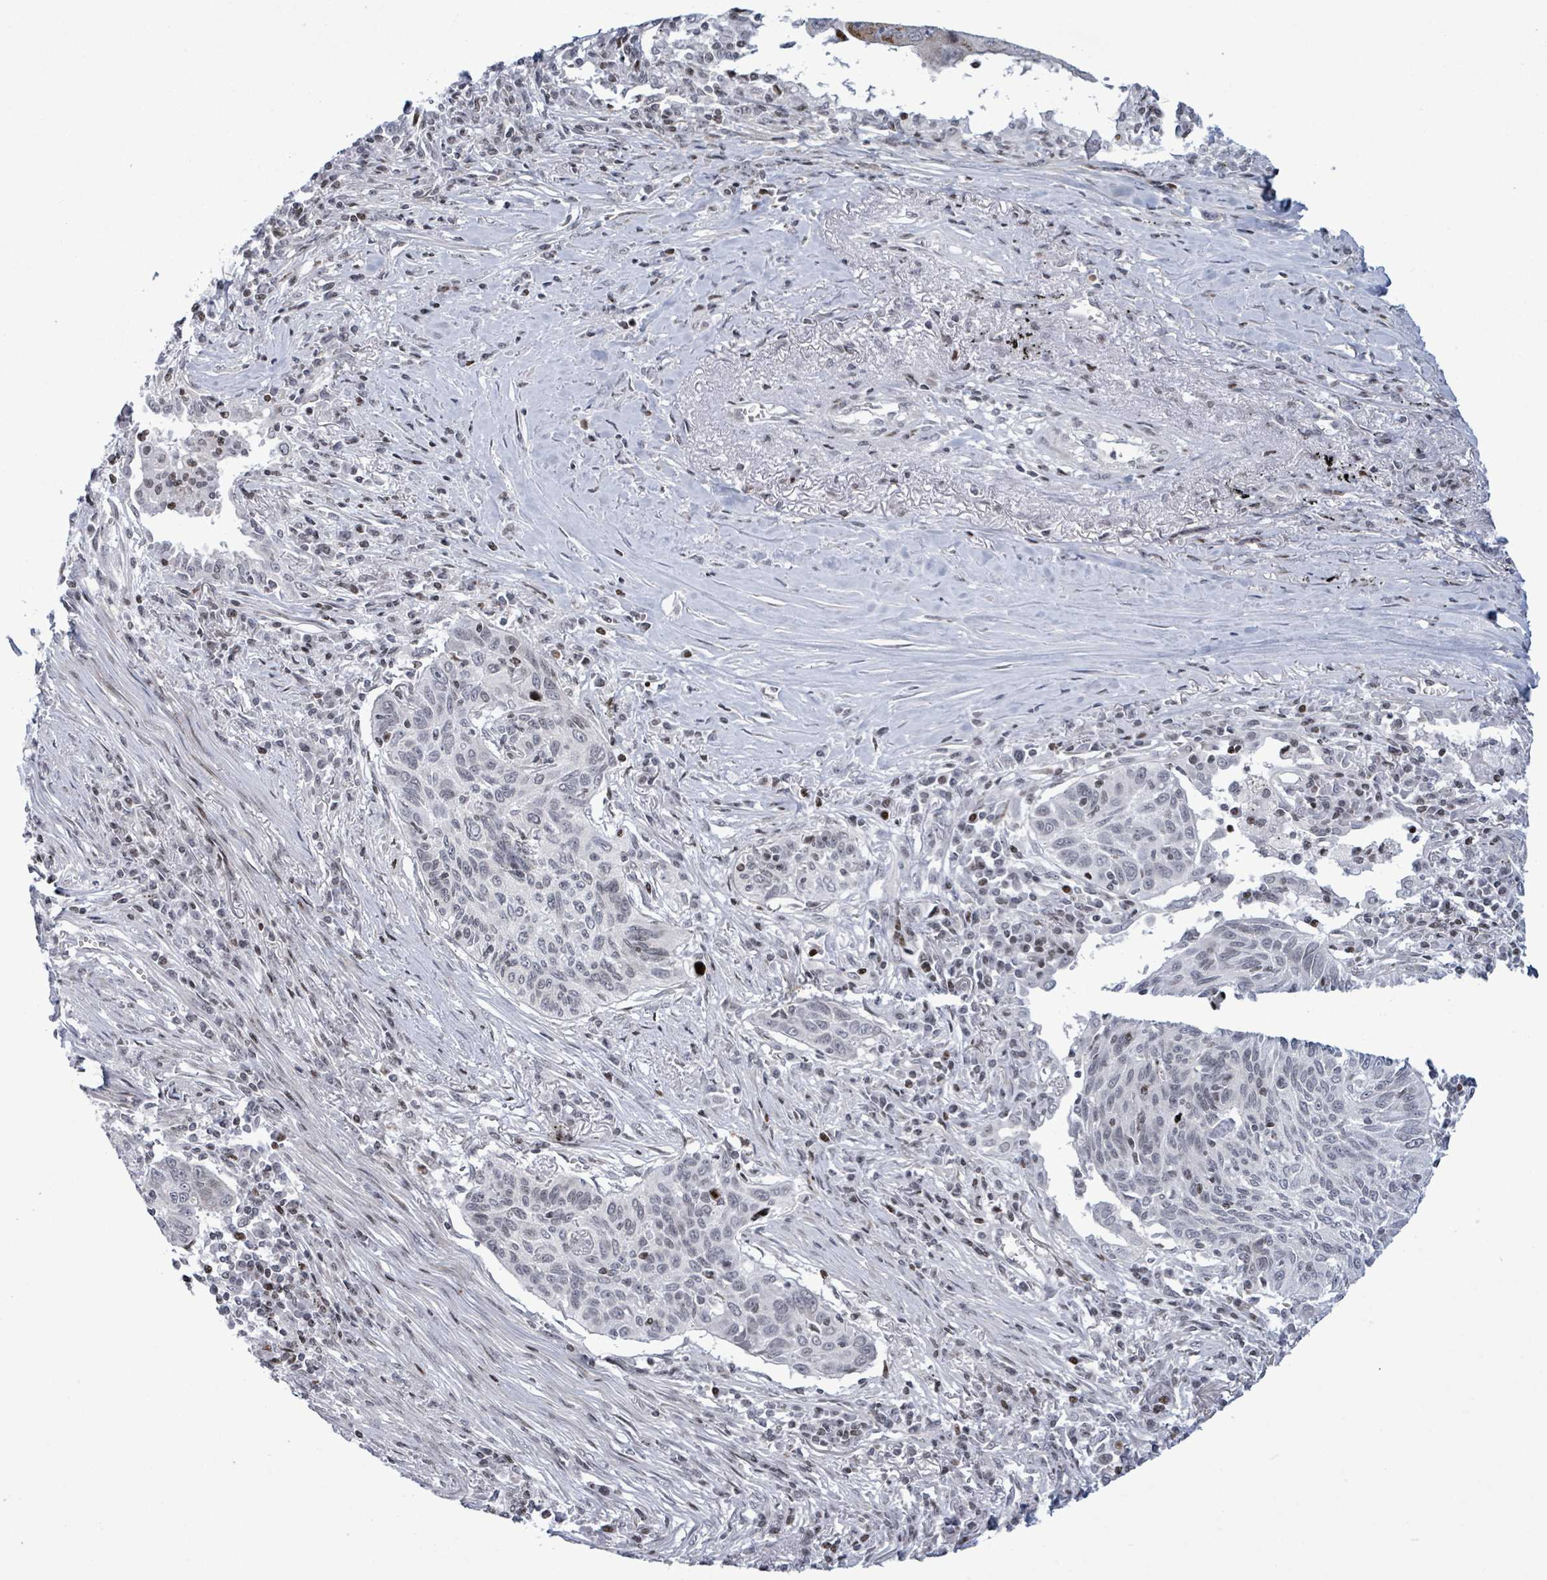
{"staining": {"intensity": "negative", "quantity": "none", "location": "none"}, "tissue": "lung cancer", "cell_type": "Tumor cells", "image_type": "cancer", "snomed": [{"axis": "morphology", "description": "Squamous cell carcinoma, NOS"}, {"axis": "topography", "description": "Lung"}], "caption": "High power microscopy image of an IHC micrograph of lung squamous cell carcinoma, revealing no significant expression in tumor cells. Nuclei are stained in blue.", "gene": "FNDC4", "patient": {"sex": "female", "age": 66}}